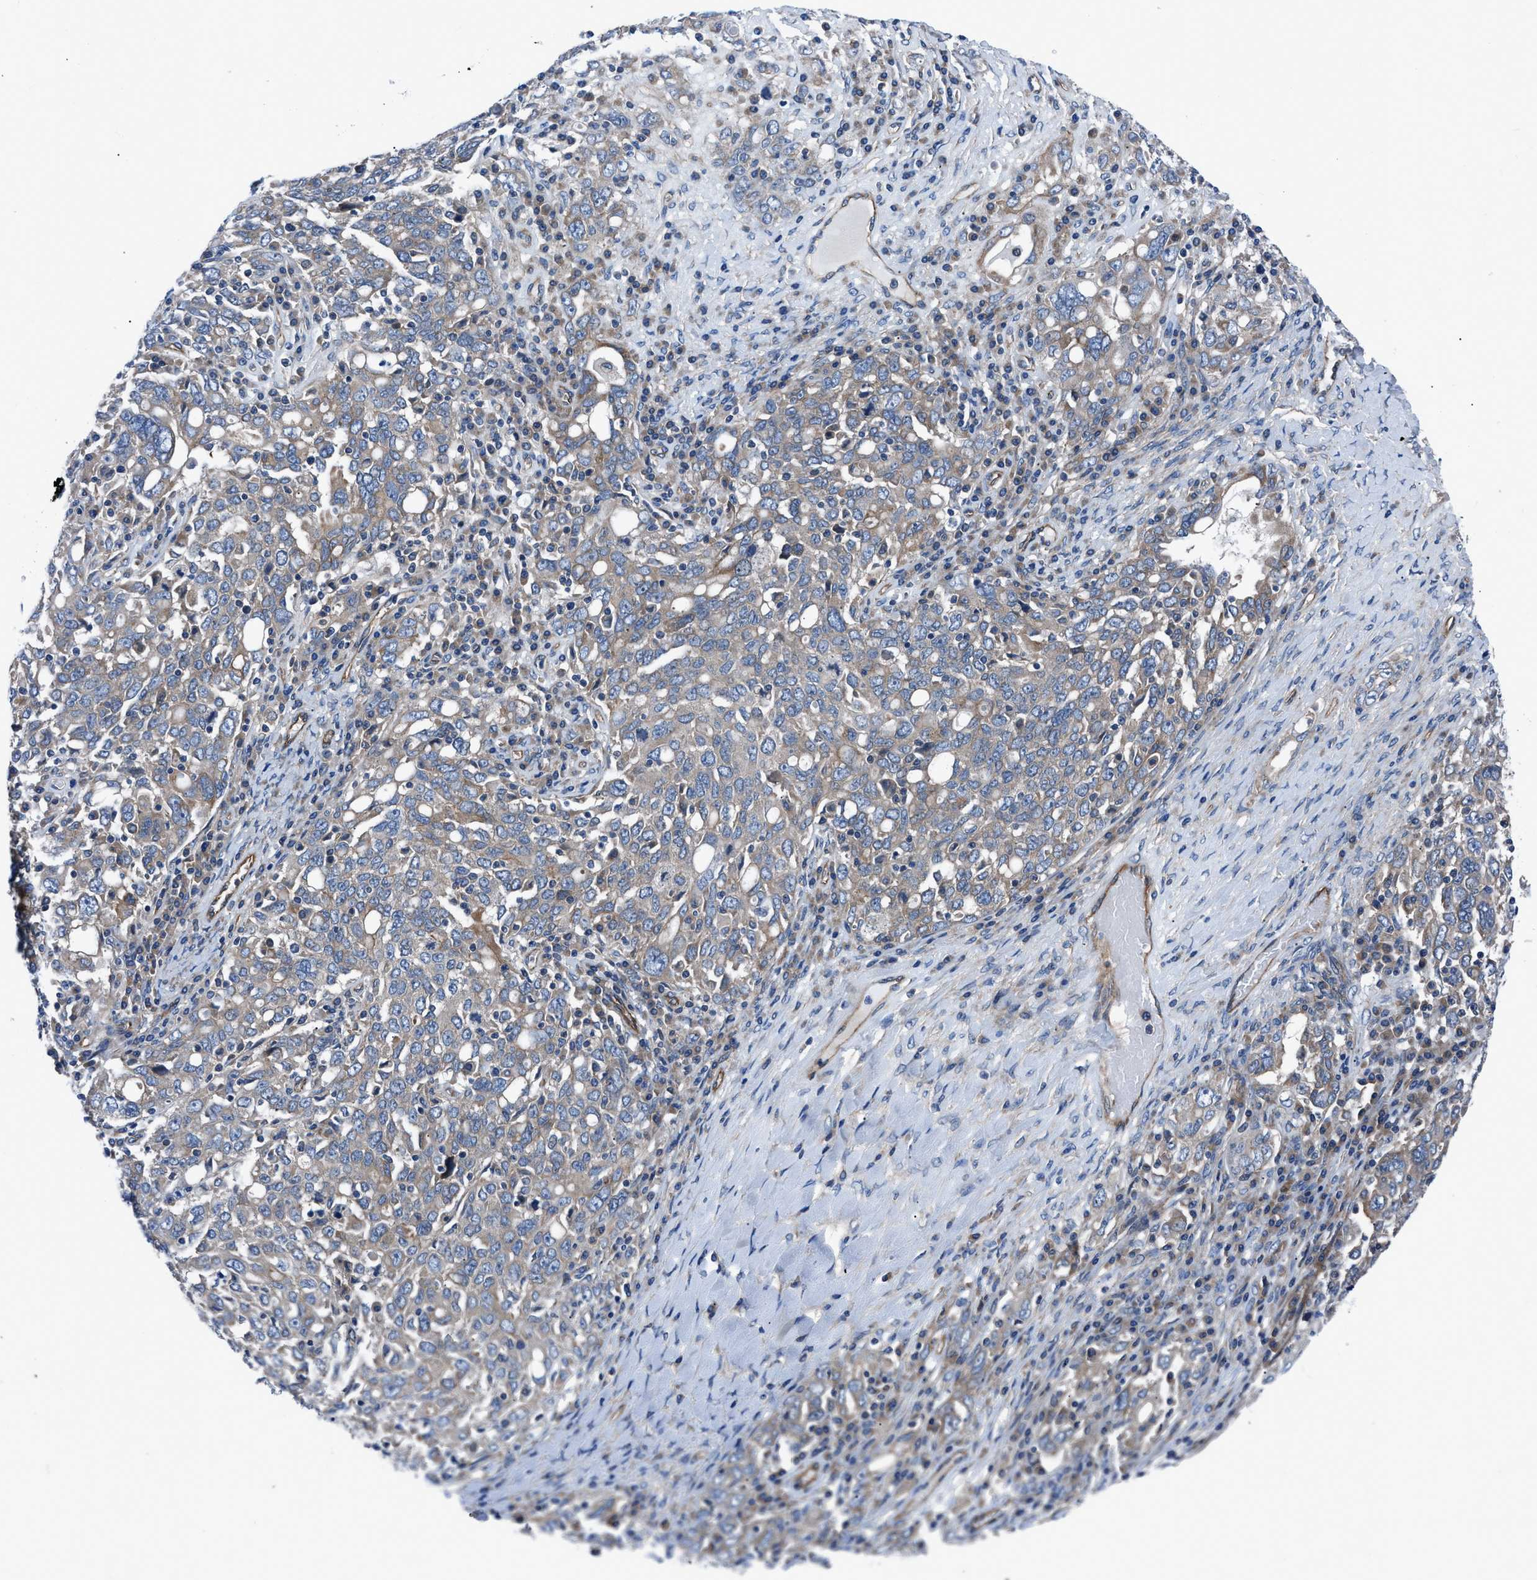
{"staining": {"intensity": "weak", "quantity": ">75%", "location": "cytoplasmic/membranous"}, "tissue": "ovarian cancer", "cell_type": "Tumor cells", "image_type": "cancer", "snomed": [{"axis": "morphology", "description": "Carcinoma, endometroid"}, {"axis": "topography", "description": "Ovary"}], "caption": "Tumor cells exhibit low levels of weak cytoplasmic/membranous staining in about >75% of cells in human endometroid carcinoma (ovarian).", "gene": "TRIP4", "patient": {"sex": "female", "age": 62}}